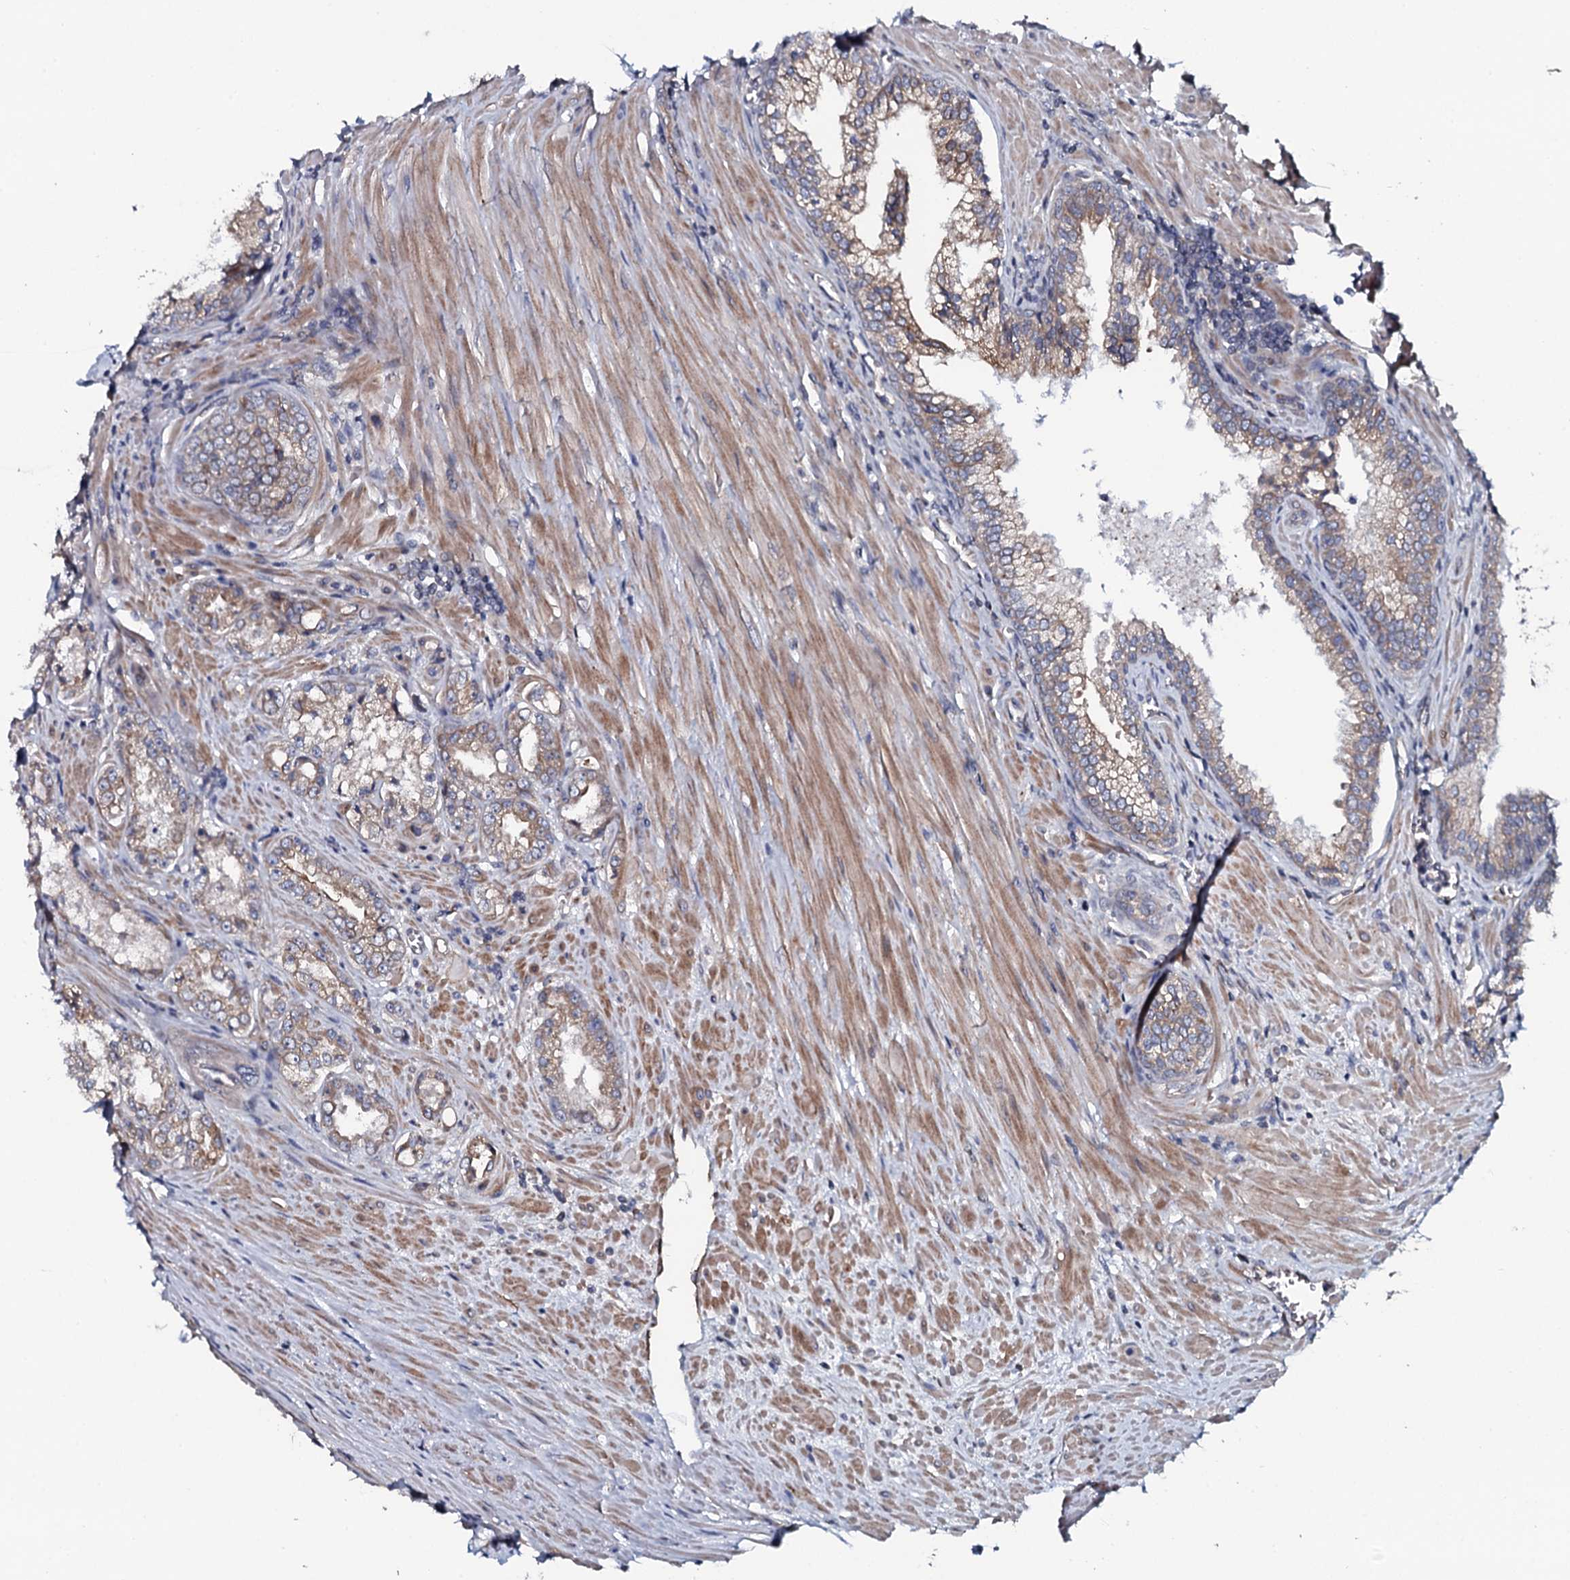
{"staining": {"intensity": "moderate", "quantity": ">75%", "location": "cytoplasmic/membranous"}, "tissue": "prostate cancer", "cell_type": "Tumor cells", "image_type": "cancer", "snomed": [{"axis": "morphology", "description": "Adenocarcinoma, High grade"}, {"axis": "topography", "description": "Prostate"}], "caption": "Human prostate cancer (high-grade adenocarcinoma) stained with a protein marker reveals moderate staining in tumor cells.", "gene": "TMEM151A", "patient": {"sex": "male", "age": 72}}